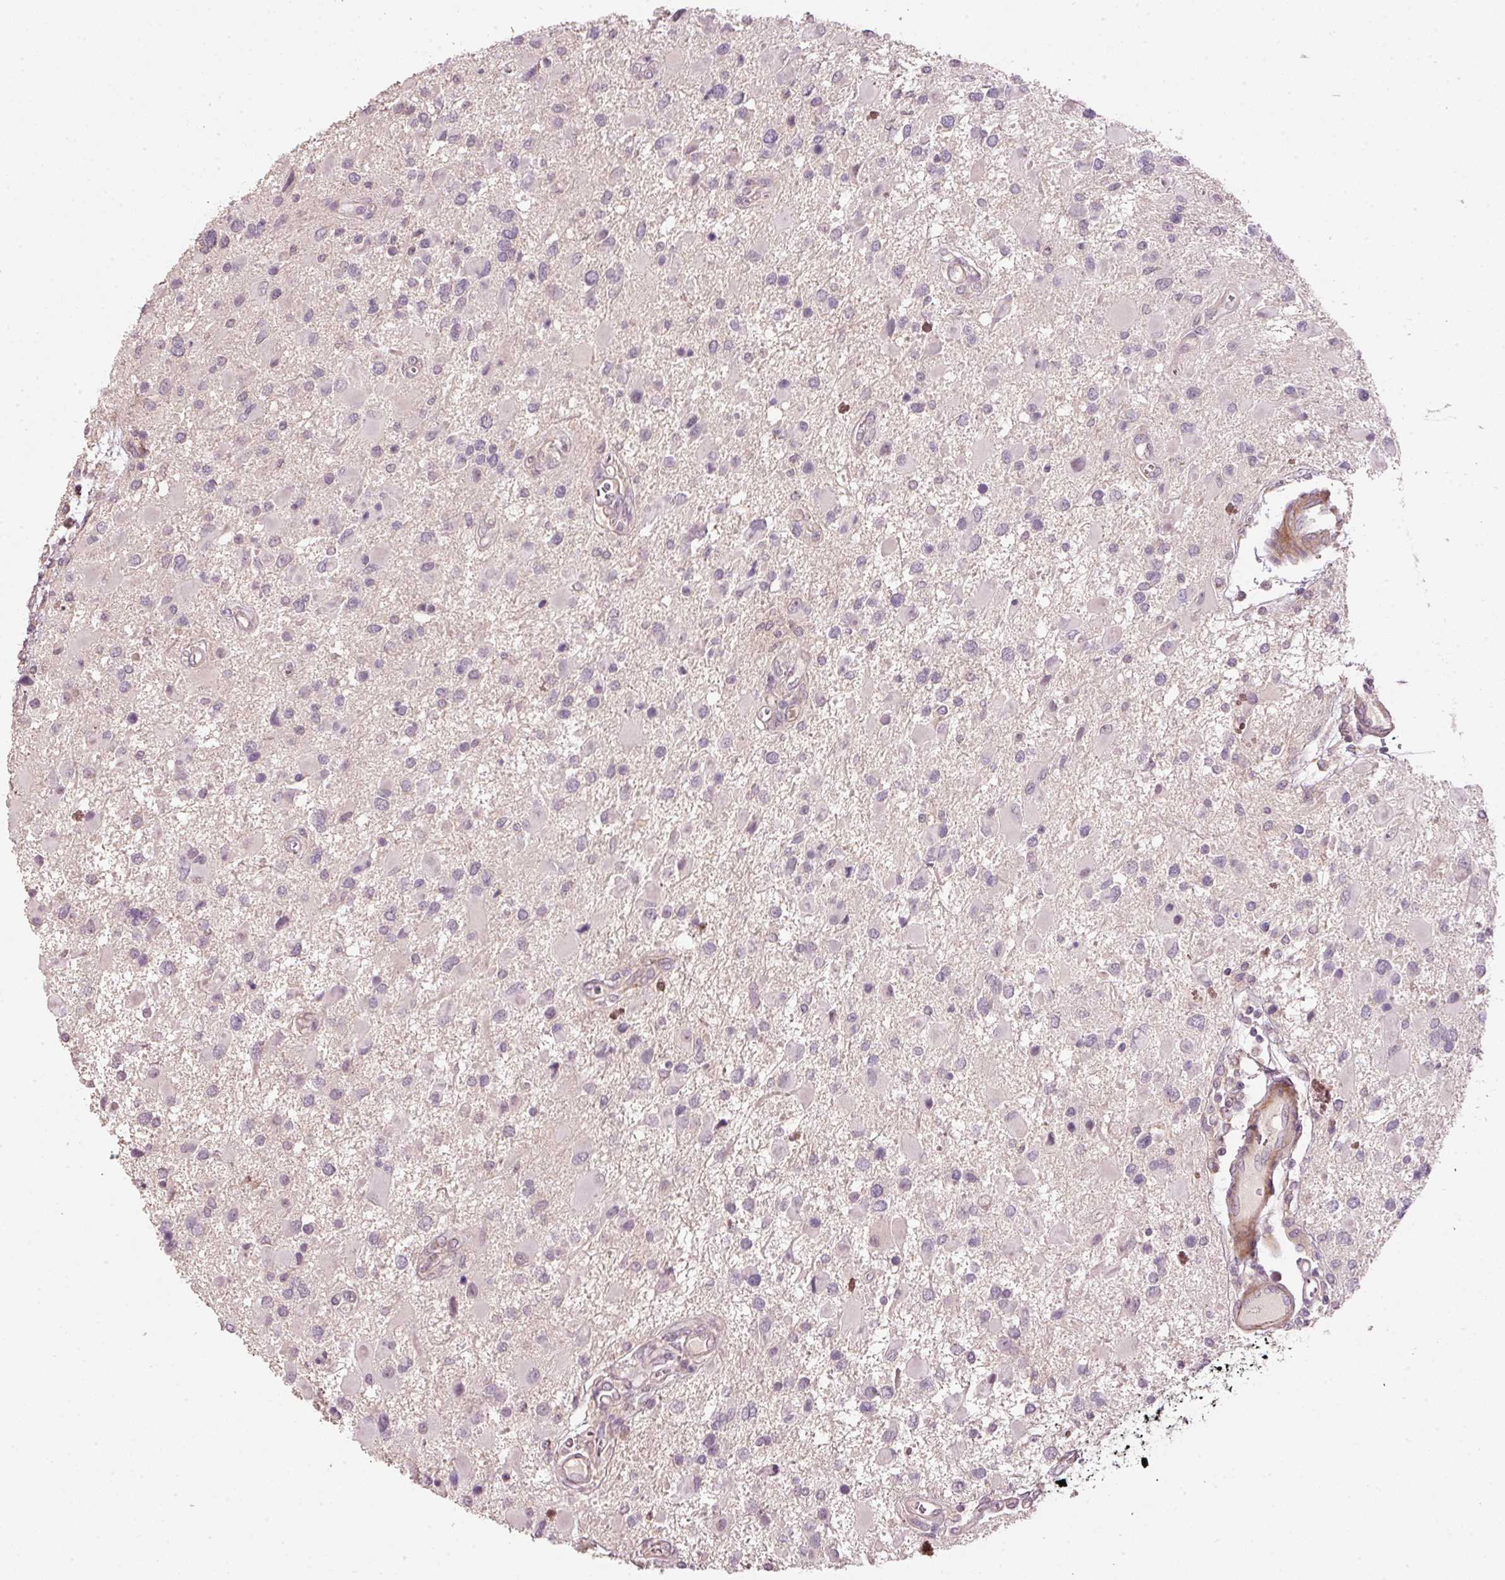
{"staining": {"intensity": "negative", "quantity": "none", "location": "none"}, "tissue": "glioma", "cell_type": "Tumor cells", "image_type": "cancer", "snomed": [{"axis": "morphology", "description": "Glioma, malignant, High grade"}, {"axis": "topography", "description": "Brain"}], "caption": "IHC histopathology image of human malignant glioma (high-grade) stained for a protein (brown), which exhibits no expression in tumor cells.", "gene": "TIRAP", "patient": {"sex": "male", "age": 53}}